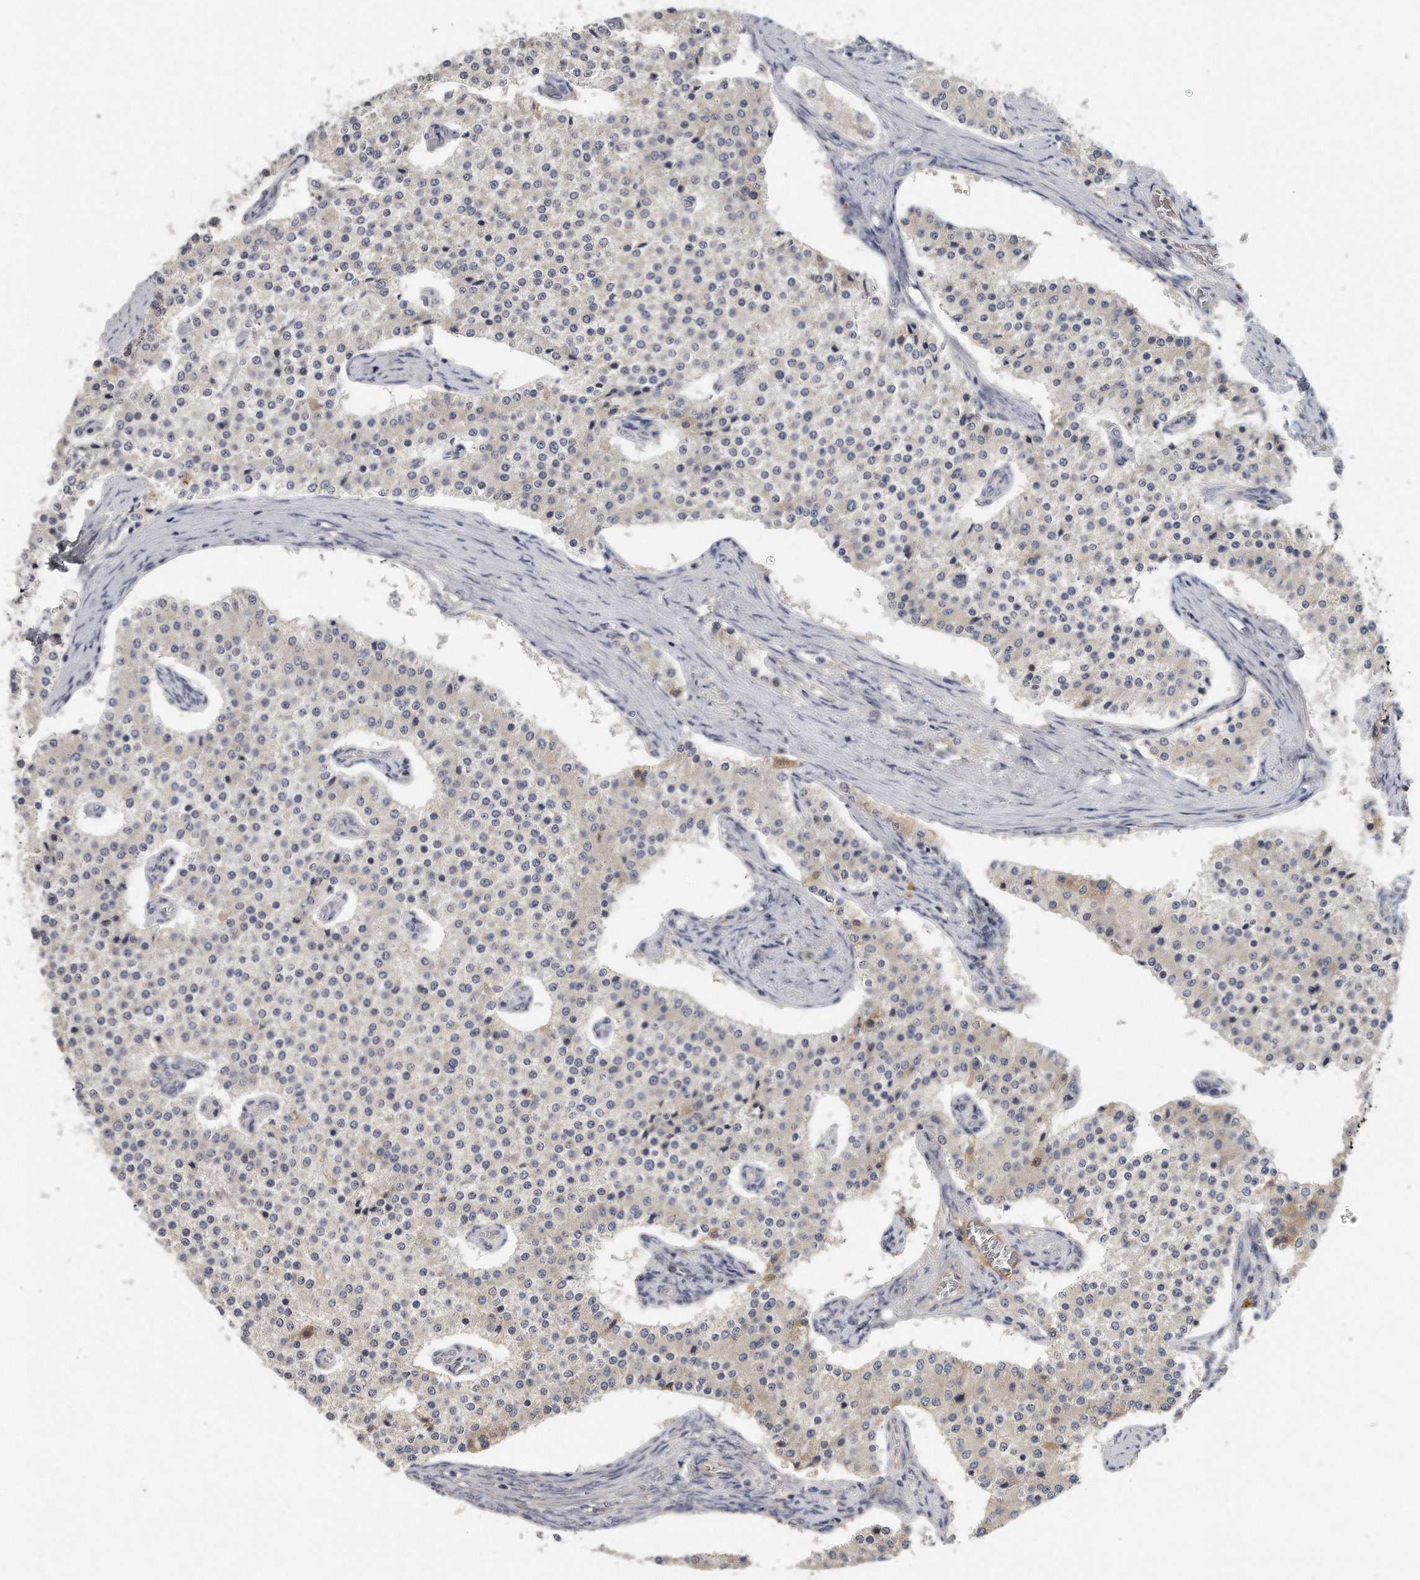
{"staining": {"intensity": "weak", "quantity": "<25%", "location": "cytoplasmic/membranous"}, "tissue": "carcinoid", "cell_type": "Tumor cells", "image_type": "cancer", "snomed": [{"axis": "morphology", "description": "Carcinoid, malignant, NOS"}, {"axis": "topography", "description": "Colon"}], "caption": "Carcinoid was stained to show a protein in brown. There is no significant positivity in tumor cells.", "gene": "TRAPPC14", "patient": {"sex": "female", "age": 52}}